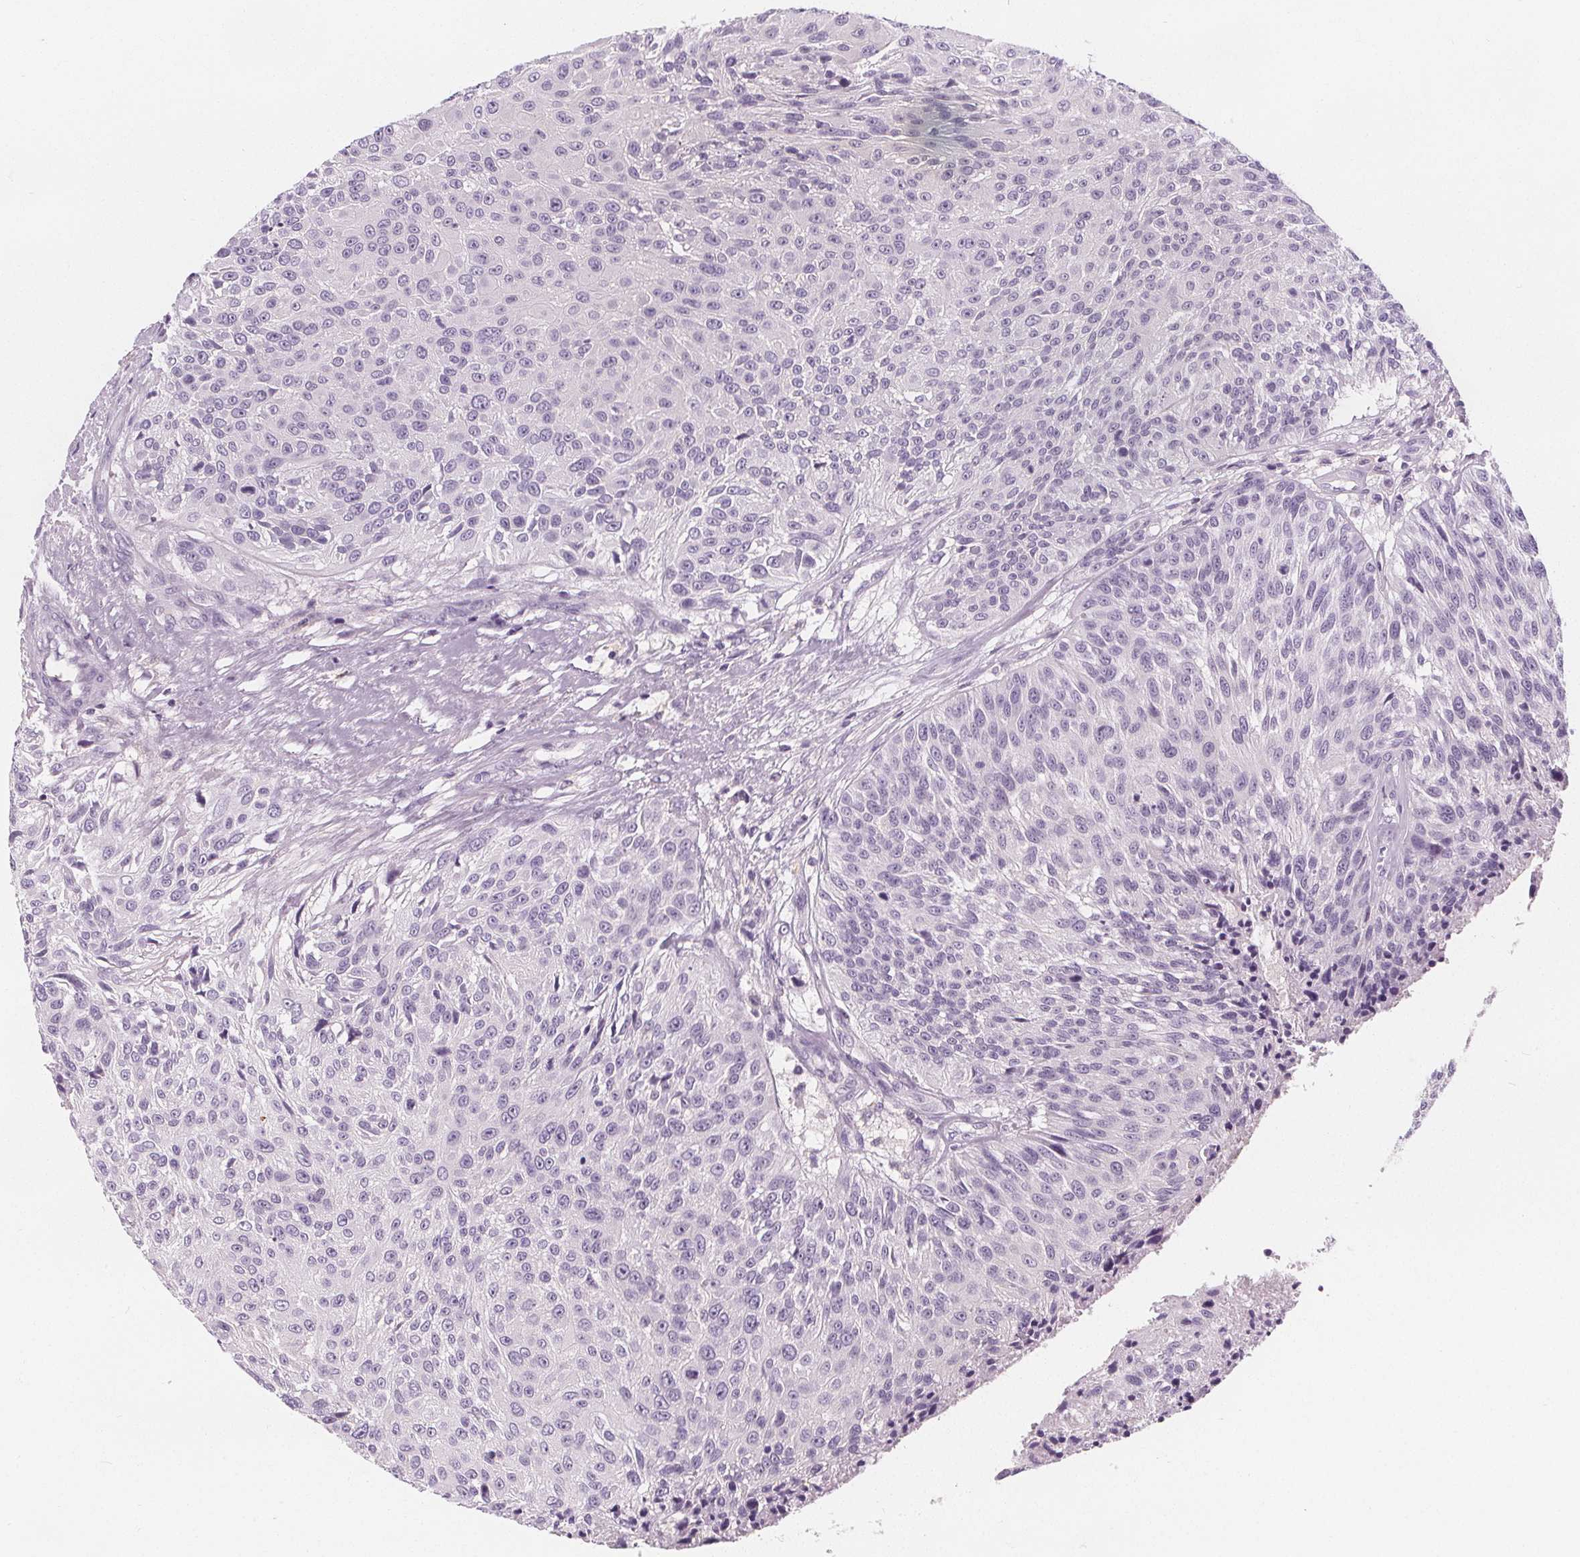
{"staining": {"intensity": "negative", "quantity": "none", "location": "none"}, "tissue": "urothelial cancer", "cell_type": "Tumor cells", "image_type": "cancer", "snomed": [{"axis": "morphology", "description": "Urothelial carcinoma, NOS"}, {"axis": "topography", "description": "Urinary bladder"}], "caption": "DAB (3,3'-diaminobenzidine) immunohistochemical staining of transitional cell carcinoma shows no significant positivity in tumor cells.", "gene": "UGP2", "patient": {"sex": "male", "age": 55}}